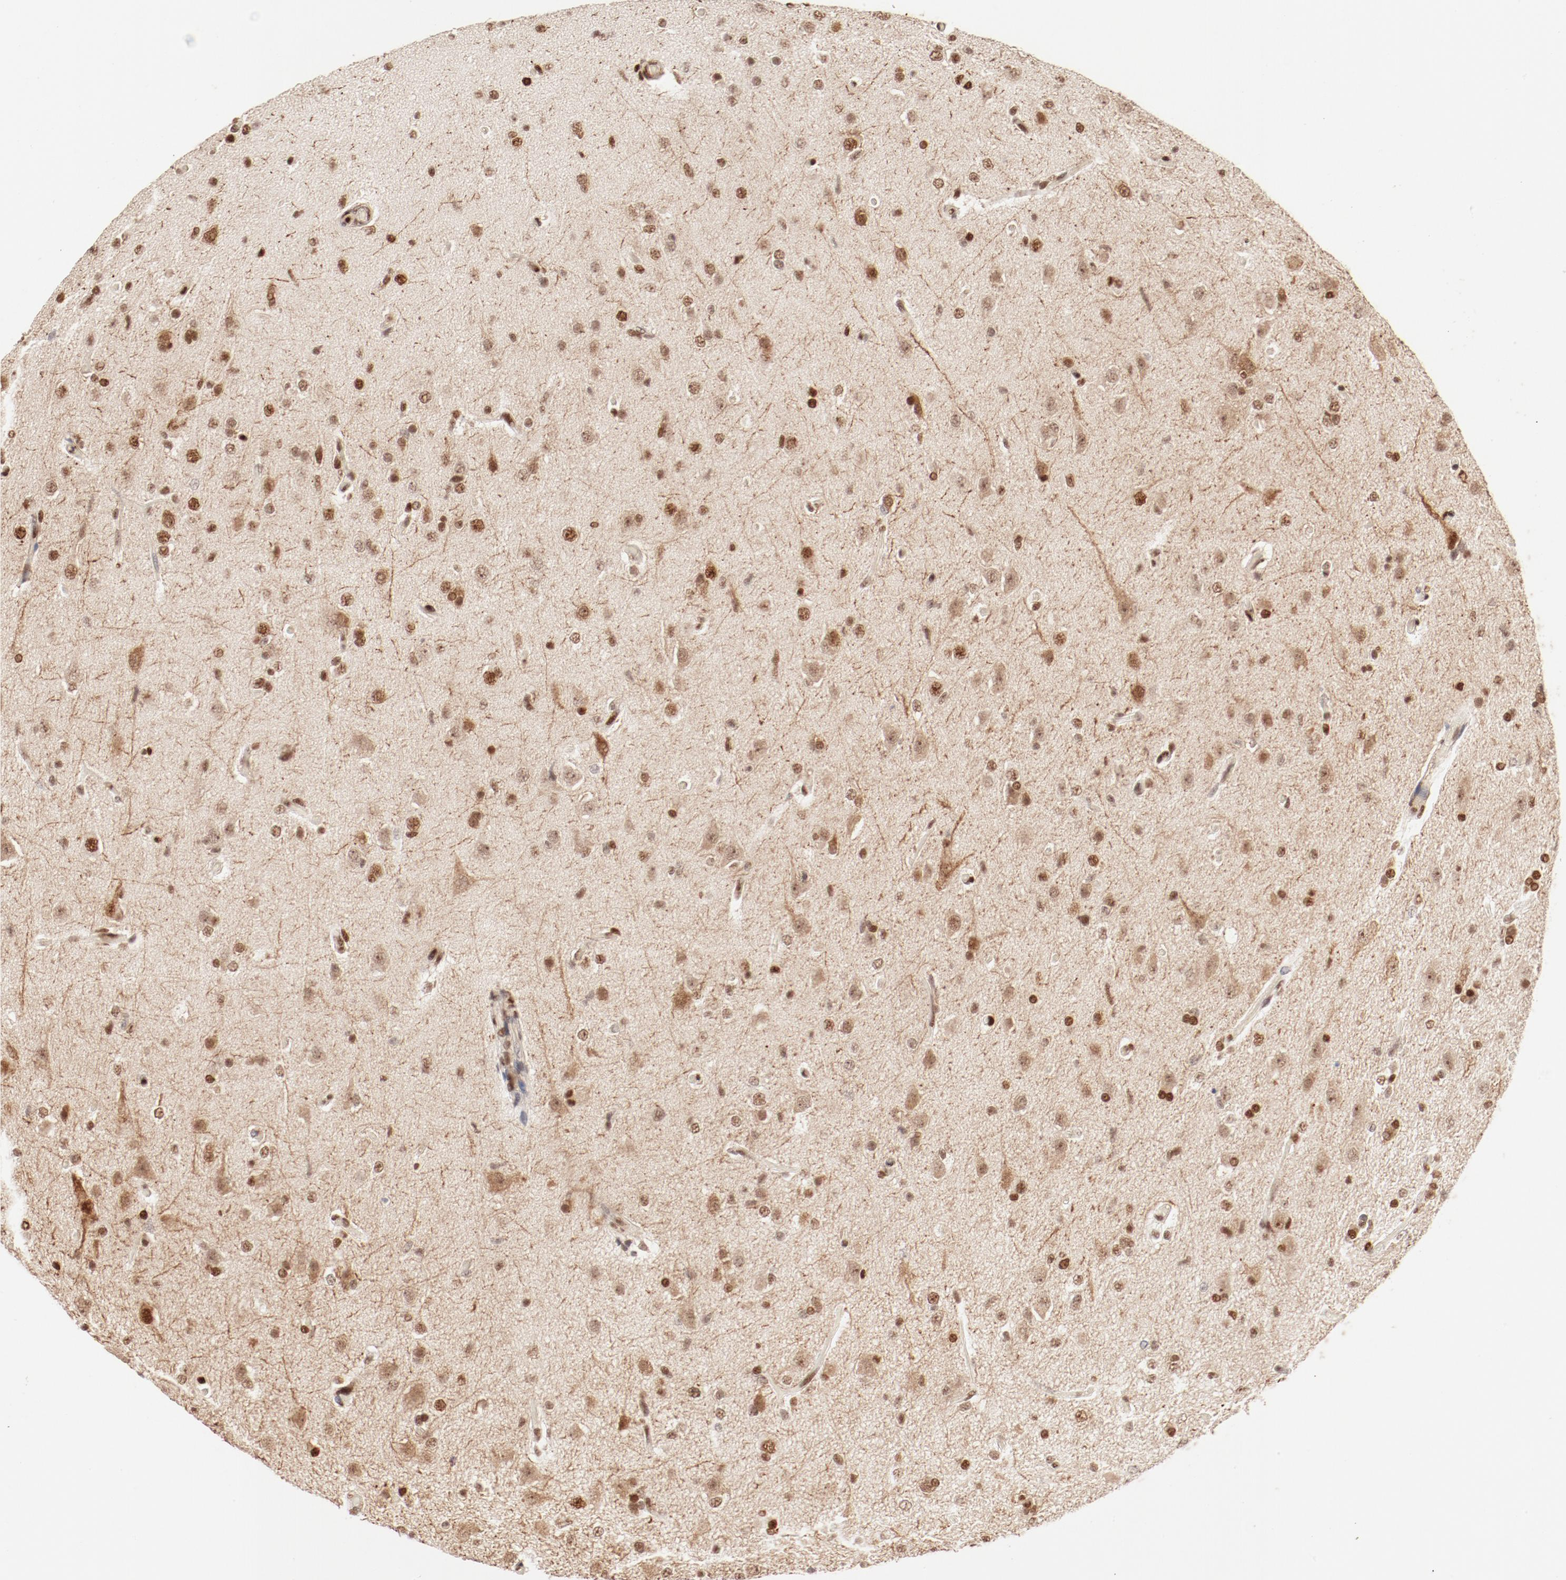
{"staining": {"intensity": "moderate", "quantity": ">75%", "location": "nuclear"}, "tissue": "glioma", "cell_type": "Tumor cells", "image_type": "cancer", "snomed": [{"axis": "morphology", "description": "Glioma, malignant, High grade"}, {"axis": "topography", "description": "Brain"}], "caption": "High-grade glioma (malignant) stained with immunohistochemistry displays moderate nuclear positivity in about >75% of tumor cells.", "gene": "FAM50A", "patient": {"sex": "male", "age": 33}}